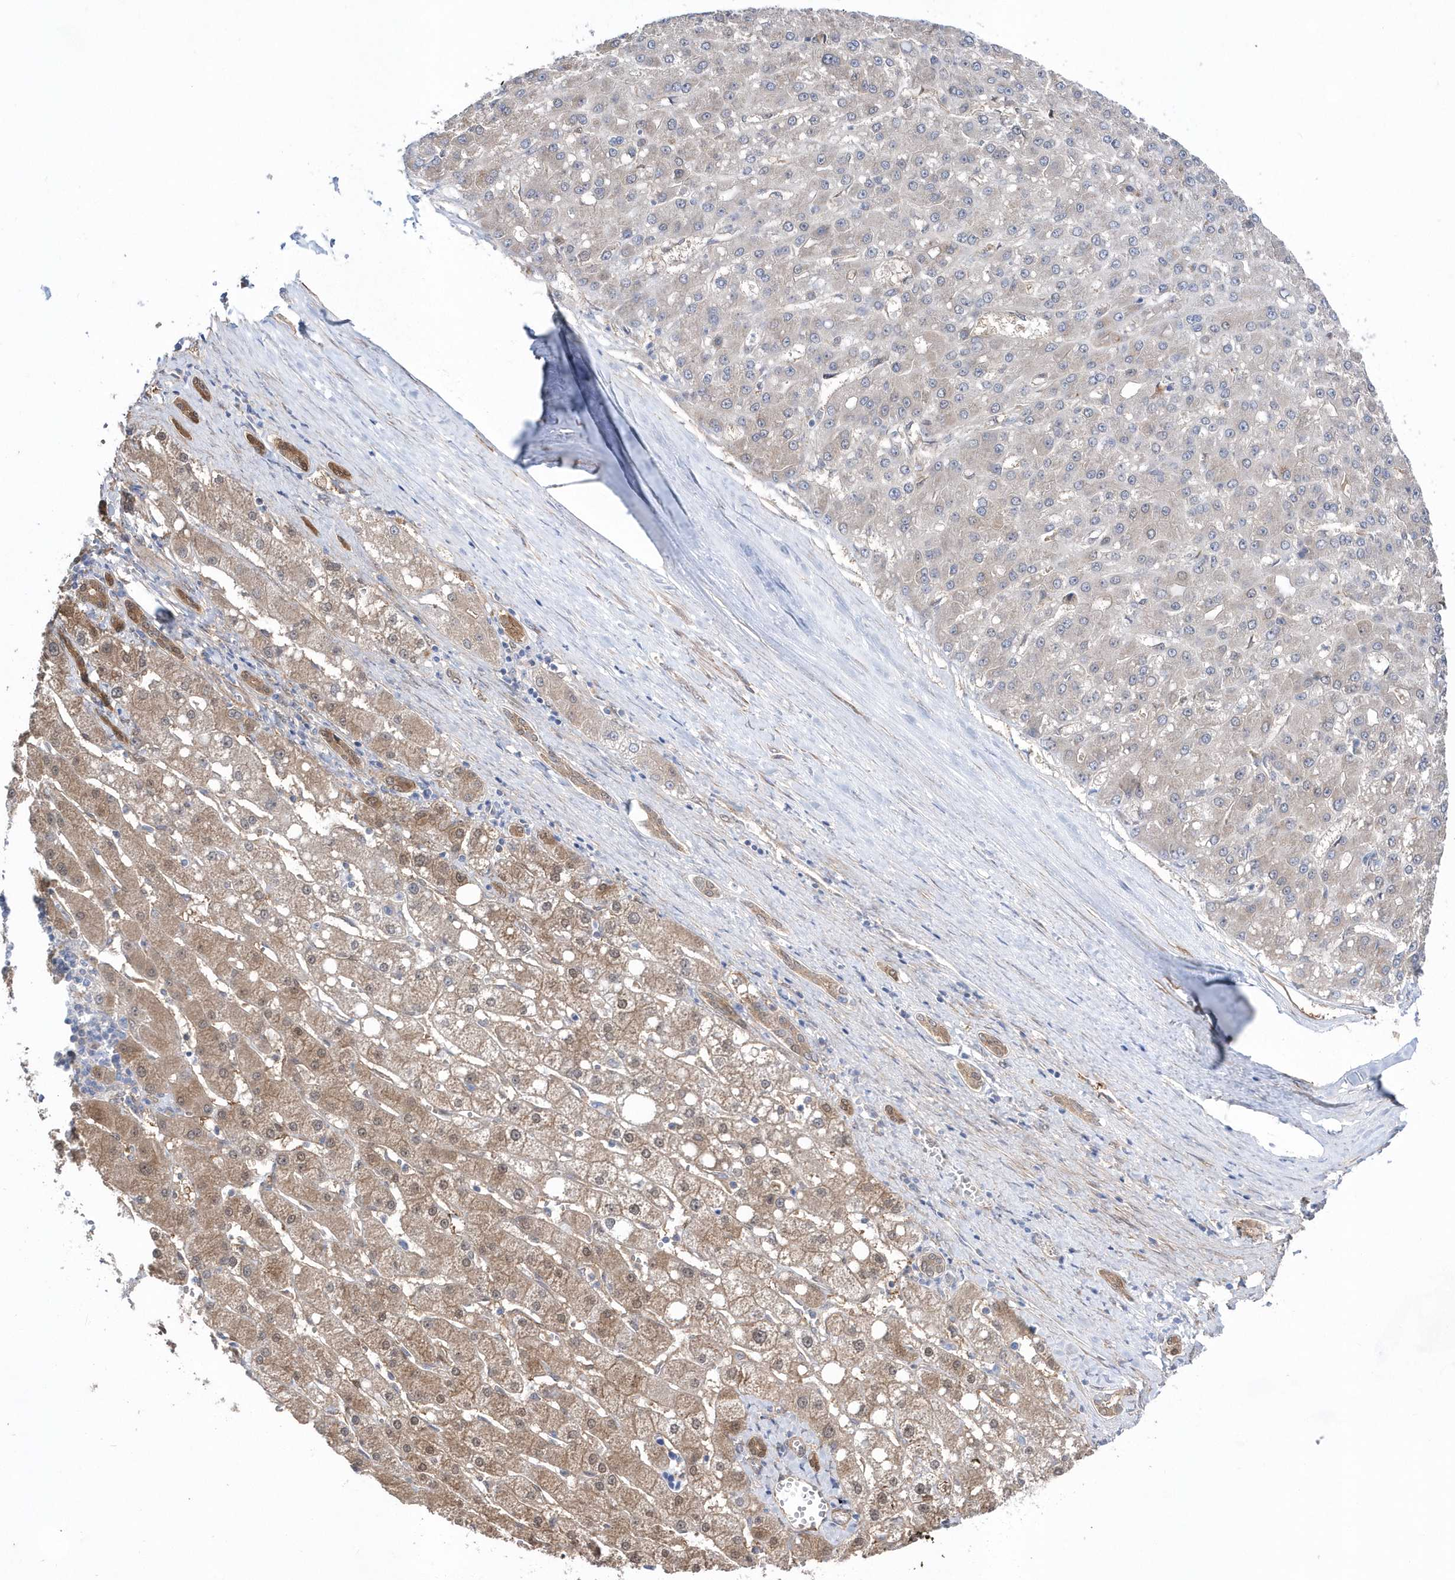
{"staining": {"intensity": "weak", "quantity": "<25%", "location": "cytoplasmic/membranous"}, "tissue": "liver cancer", "cell_type": "Tumor cells", "image_type": "cancer", "snomed": [{"axis": "morphology", "description": "Carcinoma, Hepatocellular, NOS"}, {"axis": "topography", "description": "Liver"}], "caption": "An image of human liver hepatocellular carcinoma is negative for staining in tumor cells.", "gene": "BDH2", "patient": {"sex": "male", "age": 67}}